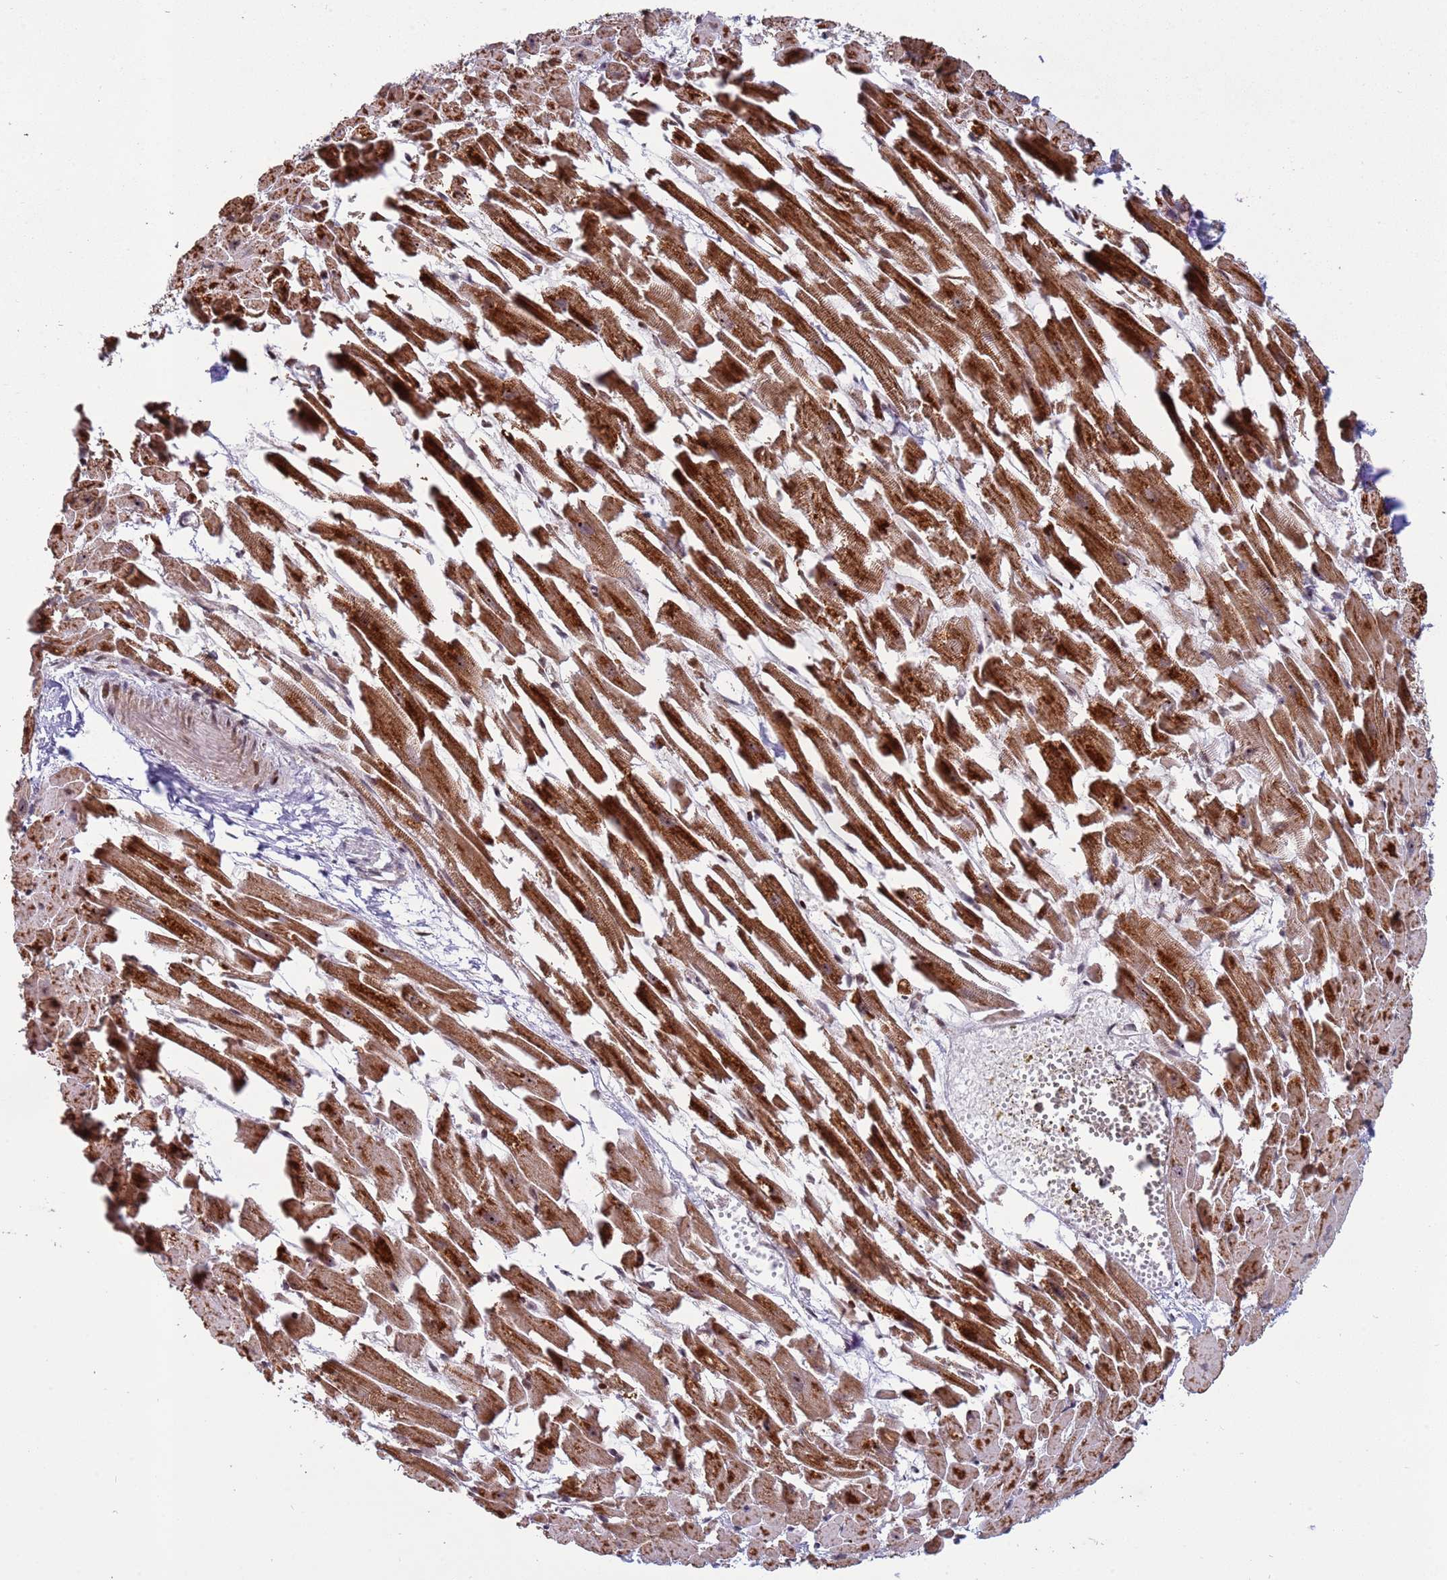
{"staining": {"intensity": "strong", "quantity": ">75%", "location": "cytoplasmic/membranous"}, "tissue": "heart muscle", "cell_type": "Cardiomyocytes", "image_type": "normal", "snomed": [{"axis": "morphology", "description": "Normal tissue, NOS"}, {"axis": "topography", "description": "Heart"}], "caption": "Immunohistochemical staining of normal human heart muscle demonstrates strong cytoplasmic/membranous protein staining in about >75% of cardiomyocytes. (DAB (3,3'-diaminobenzidine) IHC with brightfield microscopy, high magnification).", "gene": "RCOR2", "patient": {"sex": "female", "age": 64}}